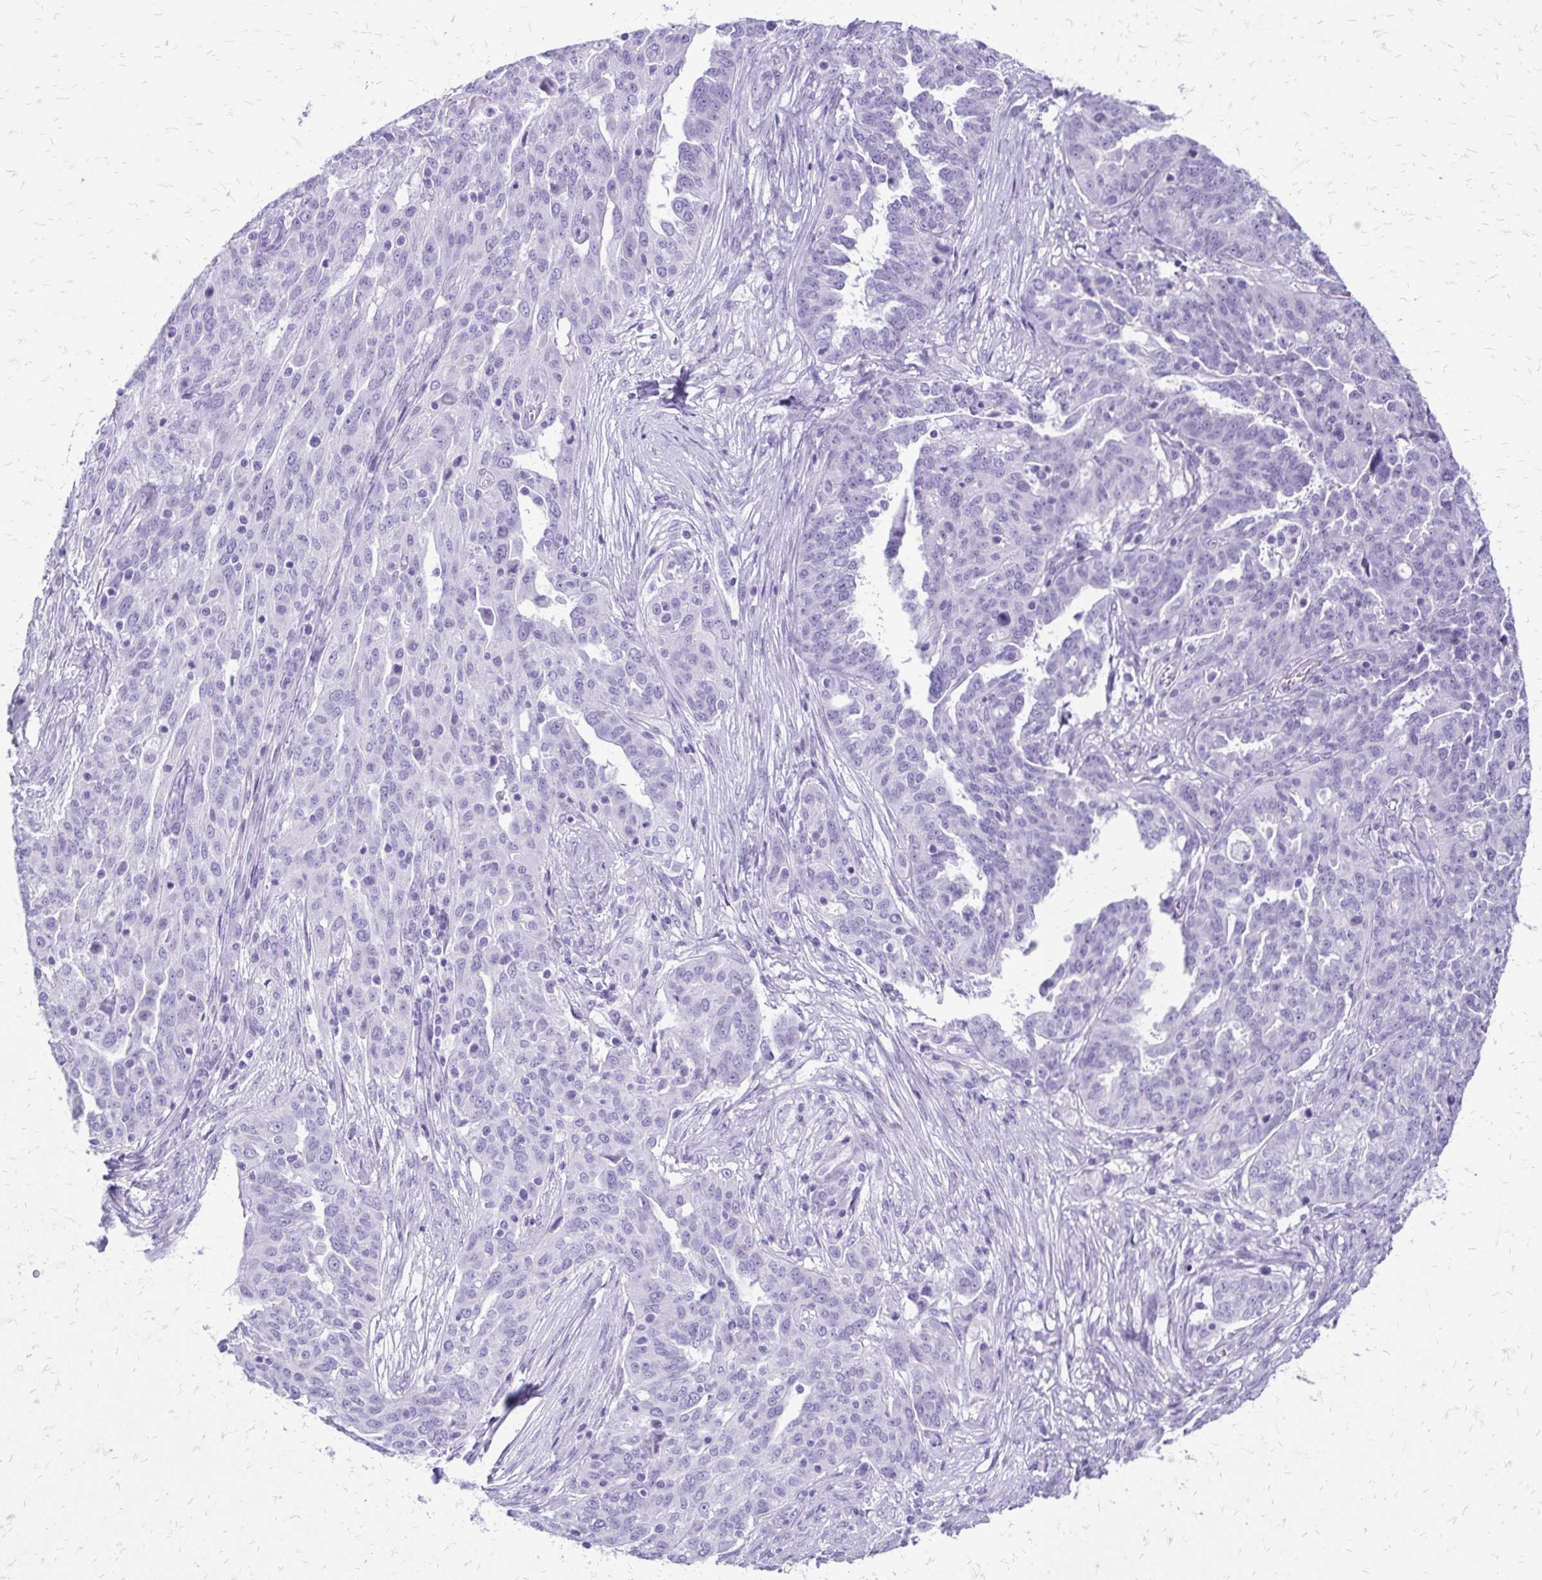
{"staining": {"intensity": "negative", "quantity": "none", "location": "none"}, "tissue": "ovarian cancer", "cell_type": "Tumor cells", "image_type": "cancer", "snomed": [{"axis": "morphology", "description": "Cystadenocarcinoma, serous, NOS"}, {"axis": "topography", "description": "Ovary"}], "caption": "Serous cystadenocarcinoma (ovarian) stained for a protein using IHC displays no staining tumor cells.", "gene": "SLC32A1", "patient": {"sex": "female", "age": 67}}